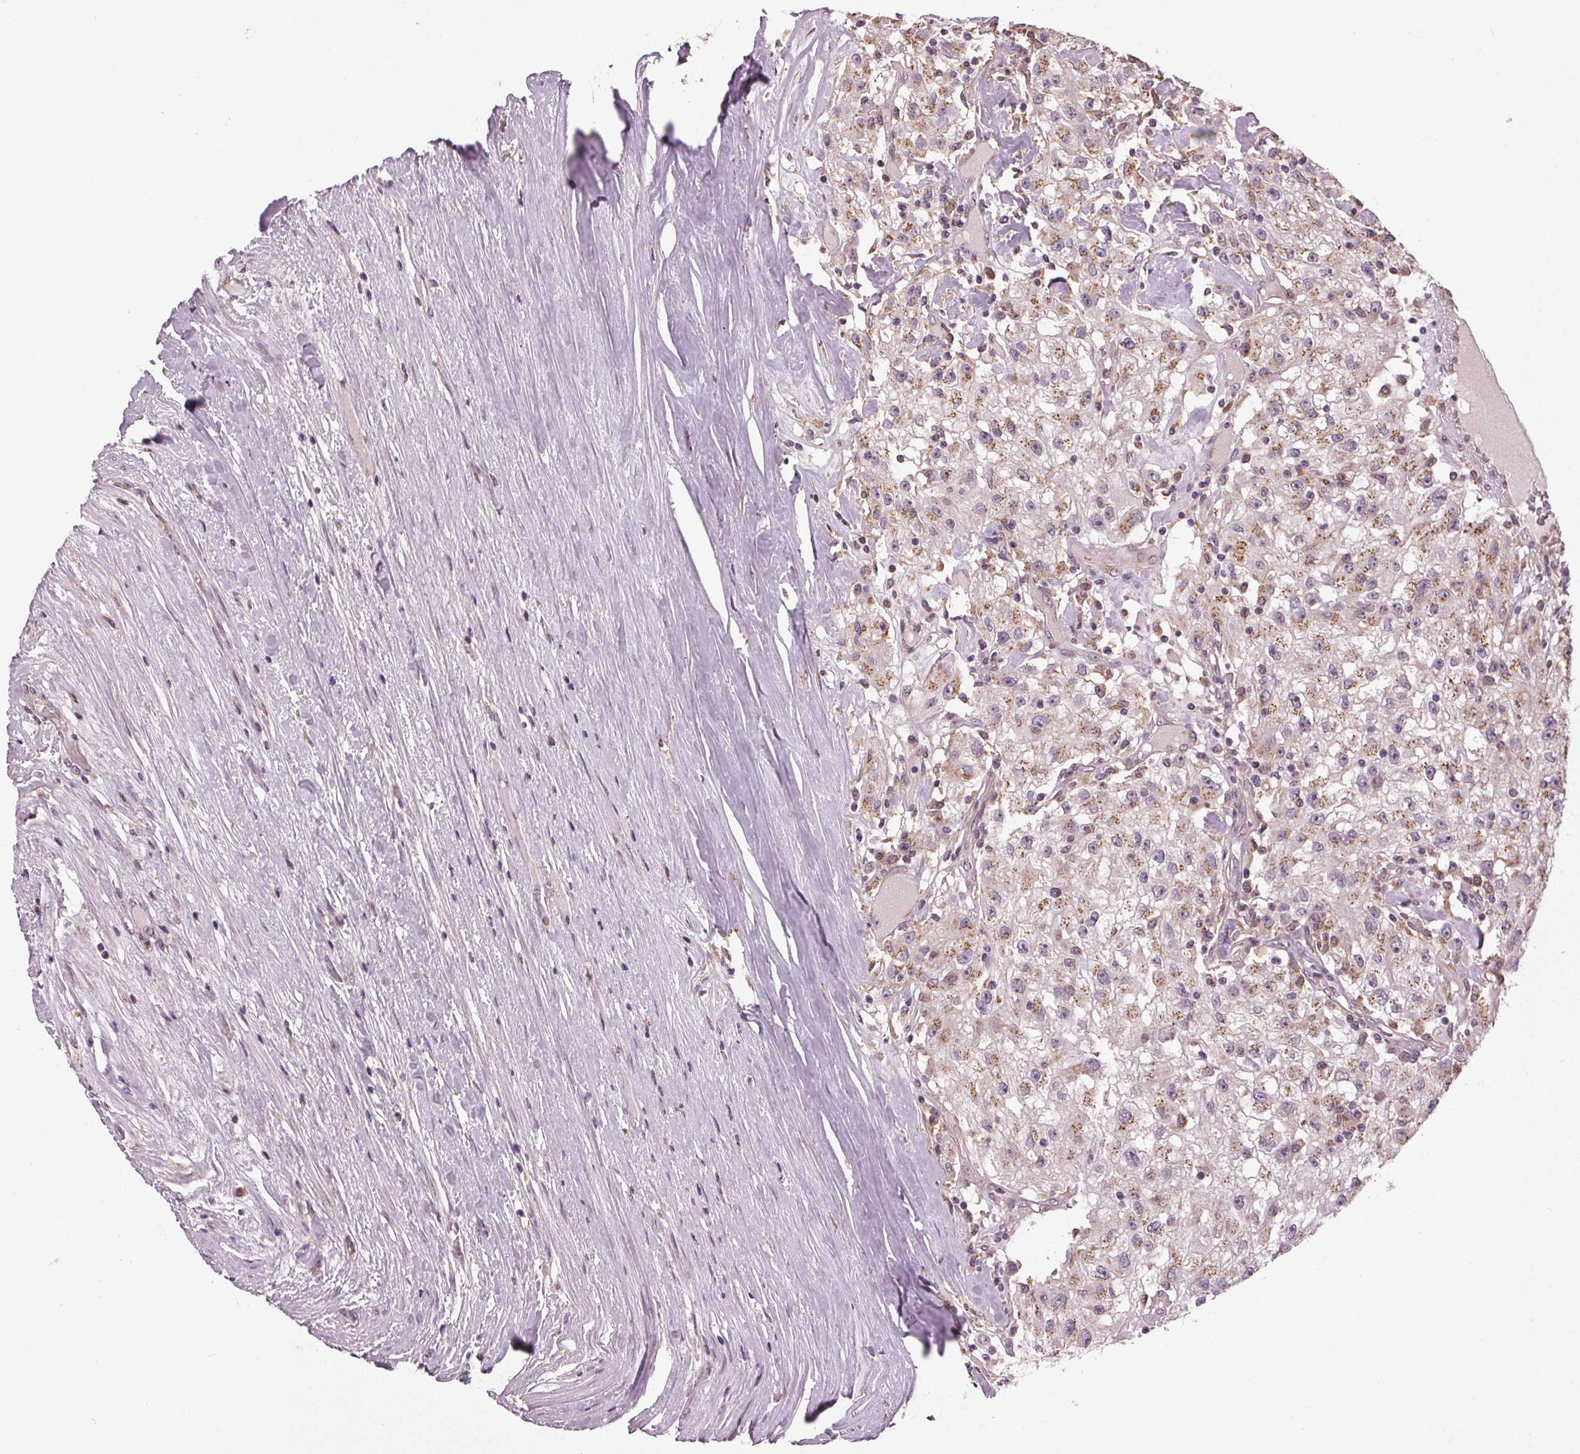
{"staining": {"intensity": "moderate", "quantity": "25%-75%", "location": "cytoplasmic/membranous"}, "tissue": "renal cancer", "cell_type": "Tumor cells", "image_type": "cancer", "snomed": [{"axis": "morphology", "description": "Adenocarcinoma, NOS"}, {"axis": "topography", "description": "Kidney"}], "caption": "Tumor cells exhibit medium levels of moderate cytoplasmic/membranous positivity in about 25%-75% of cells in adenocarcinoma (renal). Immunohistochemistry stains the protein in brown and the nuclei are stained blue.", "gene": "BSDC1", "patient": {"sex": "female", "age": 67}}